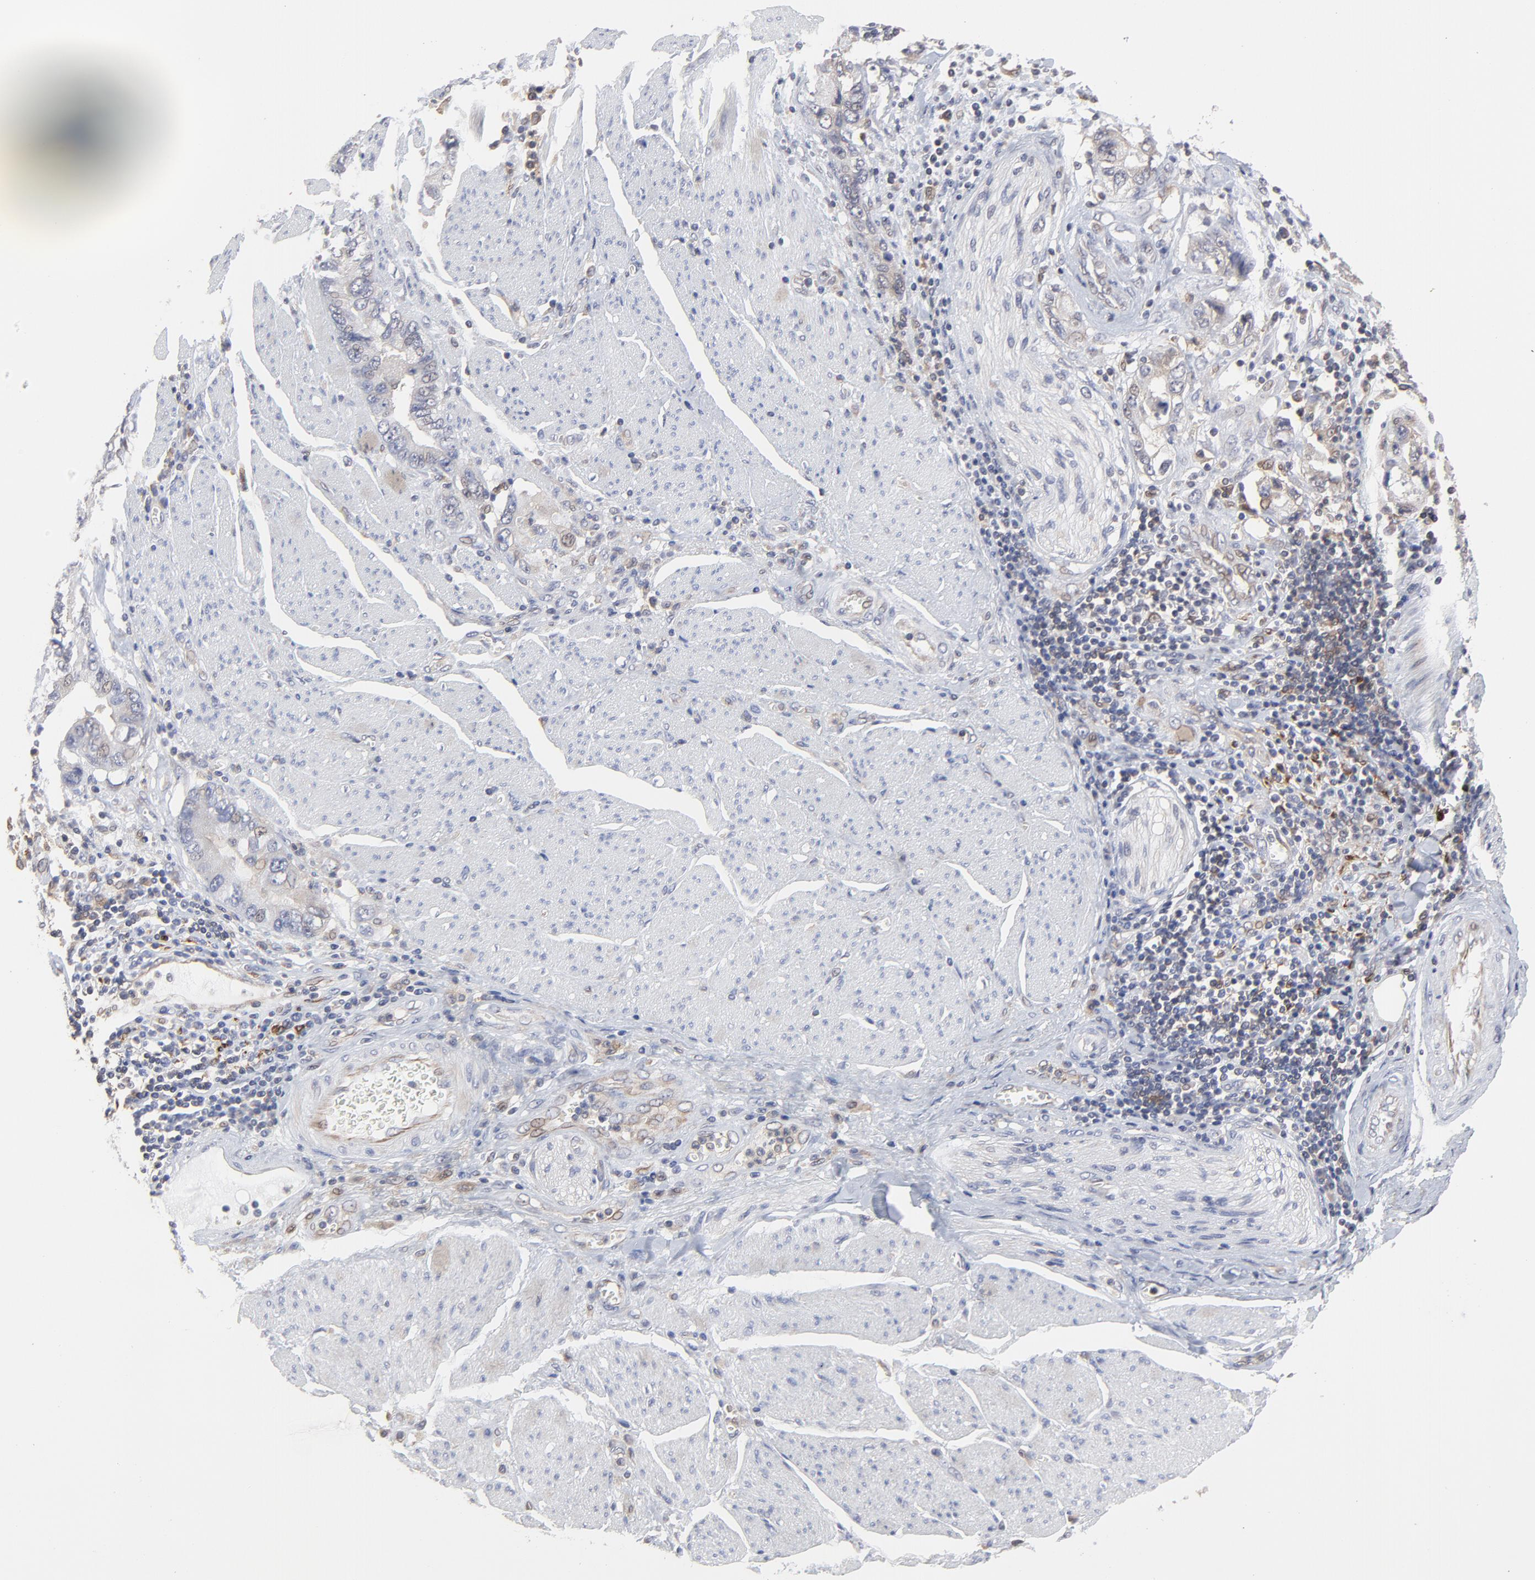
{"staining": {"intensity": "weak", "quantity": "<25%", "location": "cytoplasmic/membranous"}, "tissue": "stomach cancer", "cell_type": "Tumor cells", "image_type": "cancer", "snomed": [{"axis": "morphology", "description": "Adenocarcinoma, NOS"}, {"axis": "topography", "description": "Pancreas"}, {"axis": "topography", "description": "Stomach, upper"}], "caption": "DAB (3,3'-diaminobenzidine) immunohistochemical staining of human stomach adenocarcinoma exhibits no significant staining in tumor cells. The staining was performed using DAB (3,3'-diaminobenzidine) to visualize the protein expression in brown, while the nuclei were stained in blue with hematoxylin (Magnification: 20x).", "gene": "RAB9A", "patient": {"sex": "male", "age": 77}}